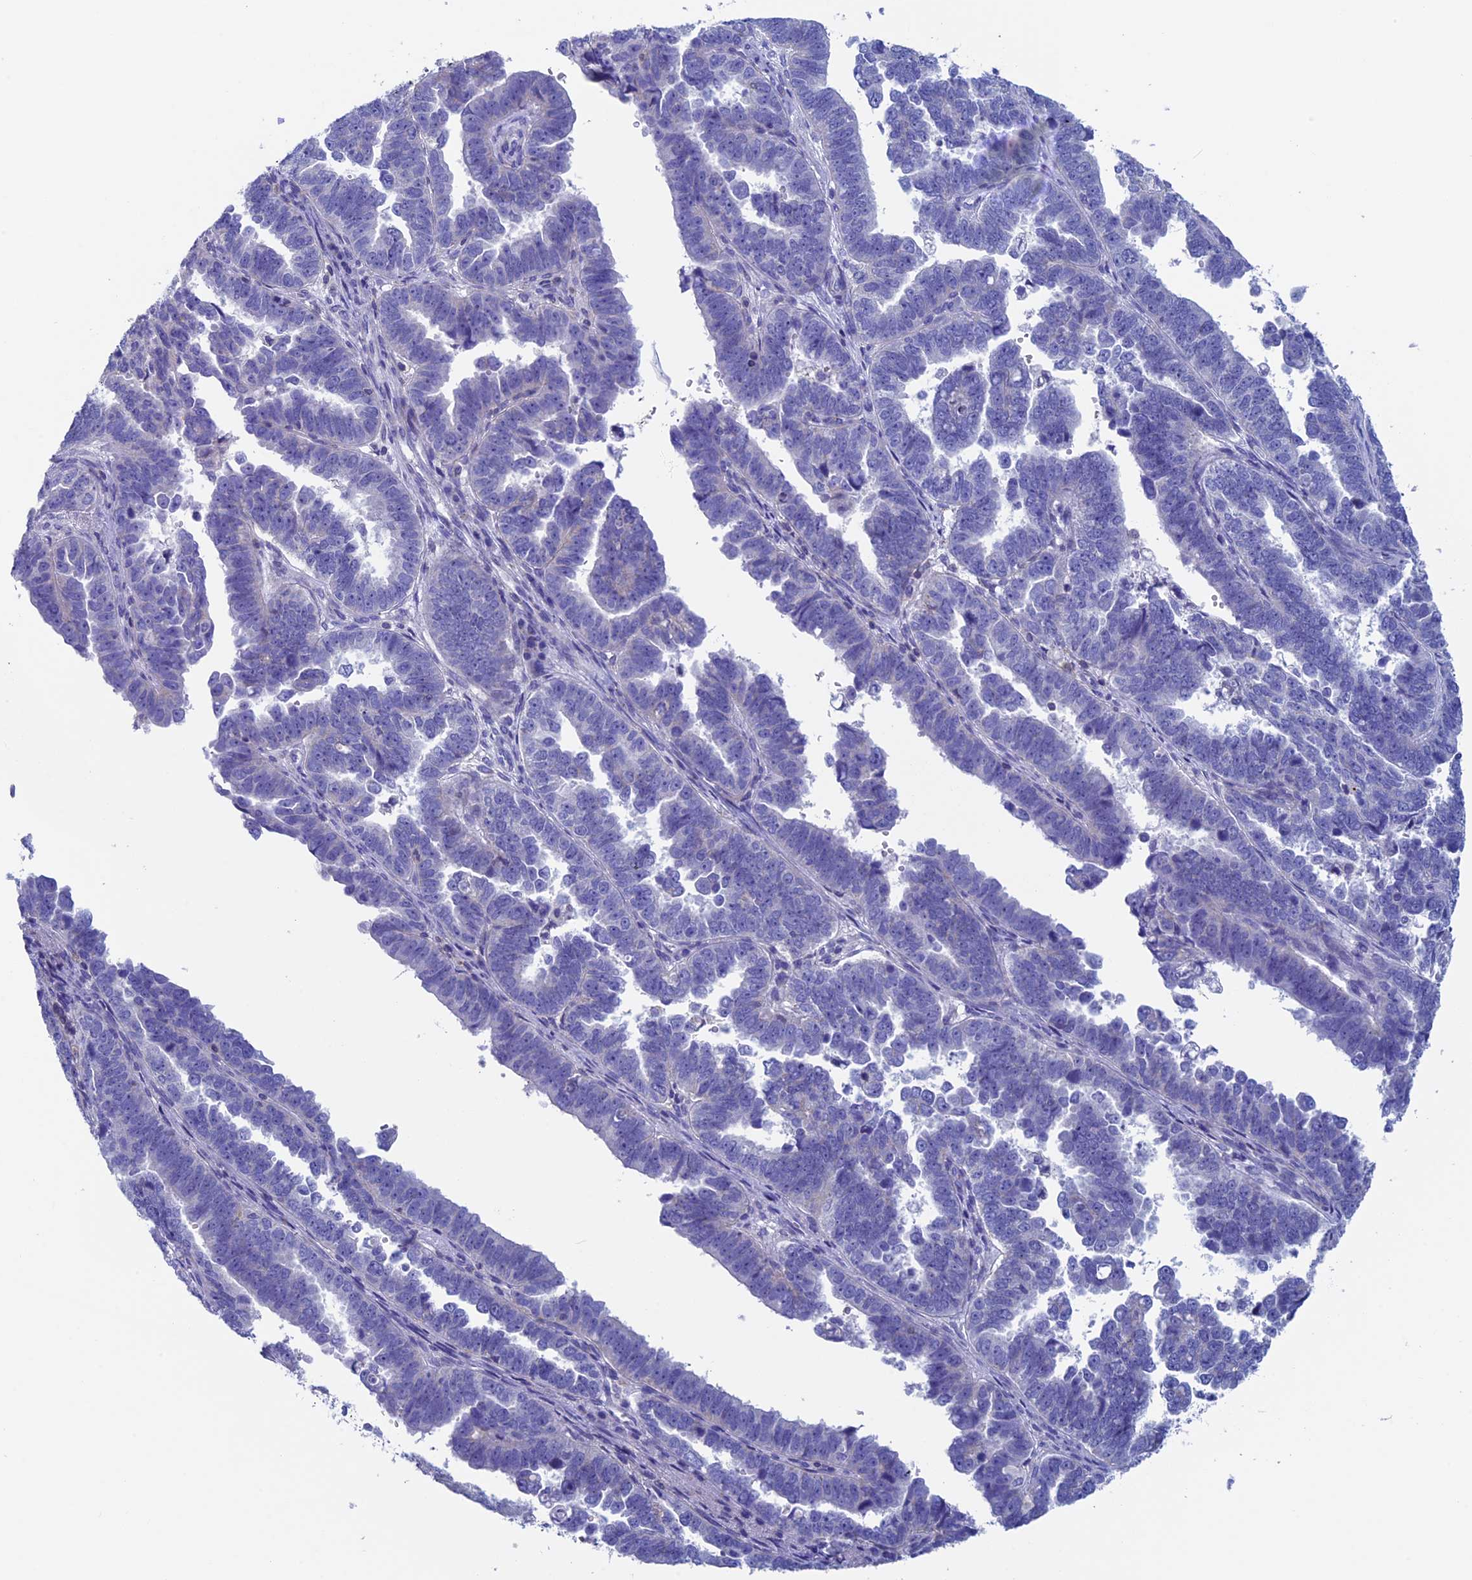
{"staining": {"intensity": "negative", "quantity": "none", "location": "none"}, "tissue": "endometrial cancer", "cell_type": "Tumor cells", "image_type": "cancer", "snomed": [{"axis": "morphology", "description": "Adenocarcinoma, NOS"}, {"axis": "topography", "description": "Endometrium"}], "caption": "A micrograph of human adenocarcinoma (endometrial) is negative for staining in tumor cells.", "gene": "SEPTIN1", "patient": {"sex": "female", "age": 75}}